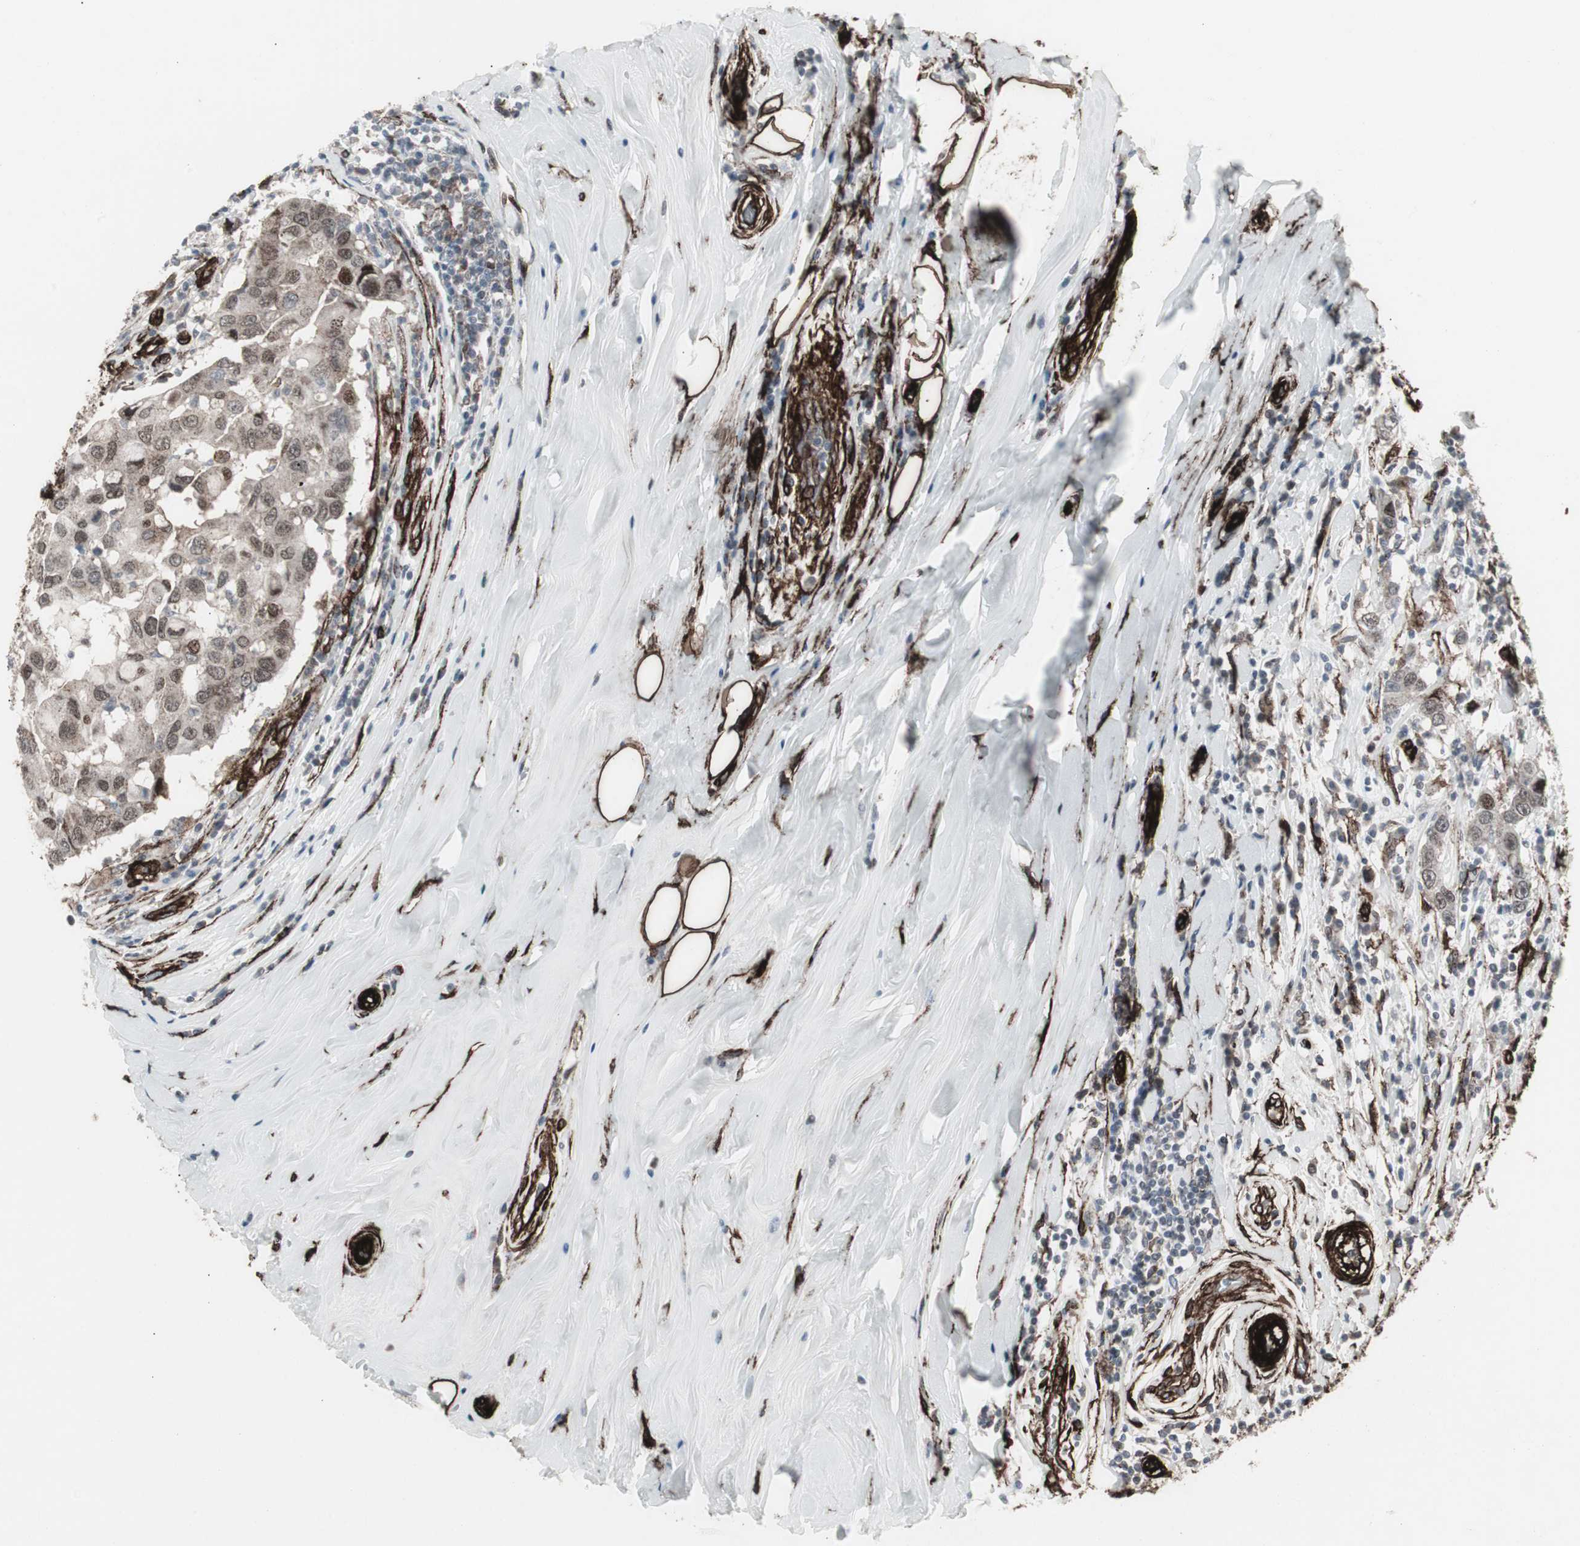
{"staining": {"intensity": "moderate", "quantity": "25%-75%", "location": "cytoplasmic/membranous,nuclear"}, "tissue": "breast cancer", "cell_type": "Tumor cells", "image_type": "cancer", "snomed": [{"axis": "morphology", "description": "Duct carcinoma"}, {"axis": "topography", "description": "Breast"}], "caption": "Breast cancer (invasive ductal carcinoma) stained with IHC demonstrates moderate cytoplasmic/membranous and nuclear expression in about 25%-75% of tumor cells.", "gene": "PDGFA", "patient": {"sex": "female", "age": 27}}